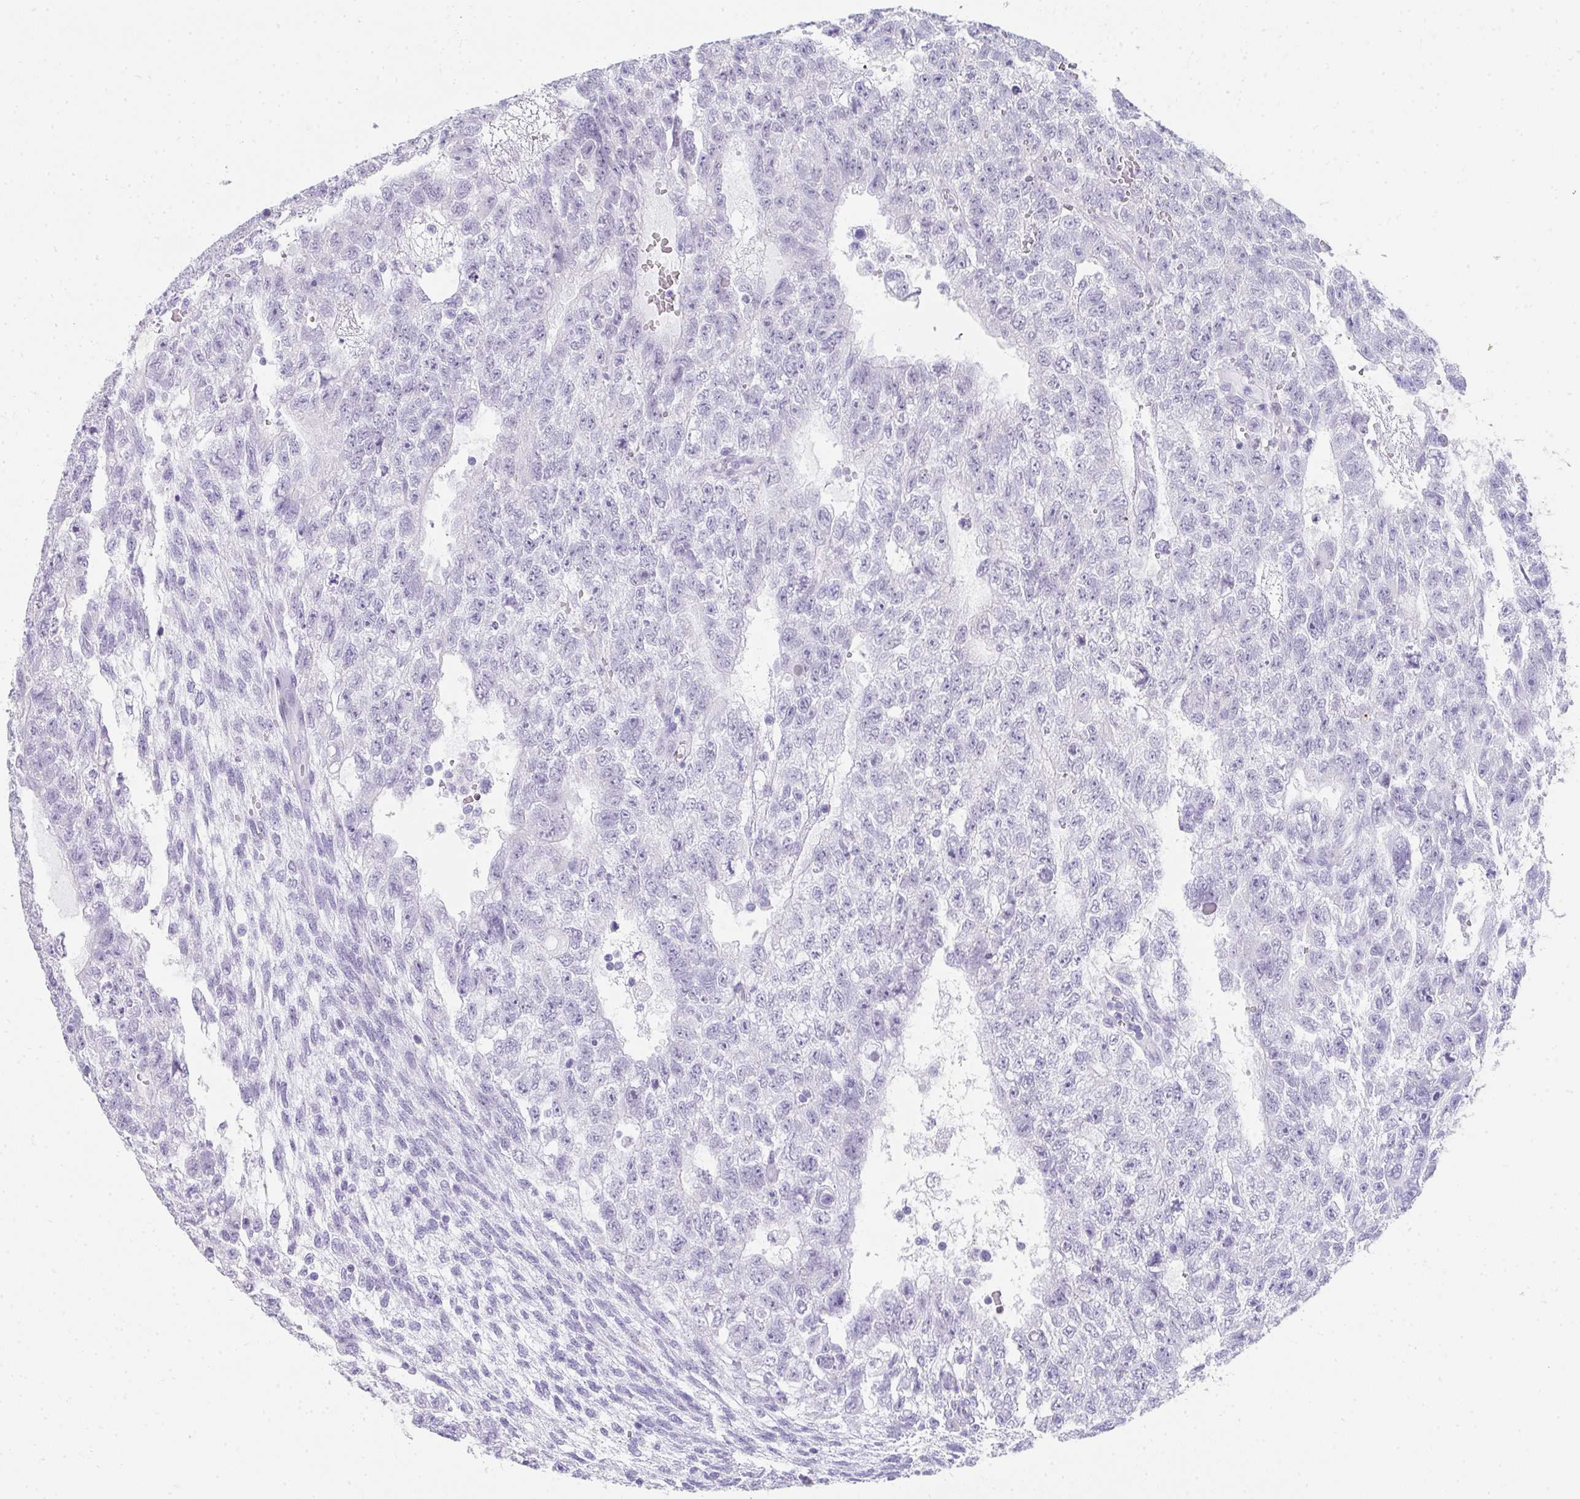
{"staining": {"intensity": "negative", "quantity": "none", "location": "none"}, "tissue": "testis cancer", "cell_type": "Tumor cells", "image_type": "cancer", "snomed": [{"axis": "morphology", "description": "Carcinoma, Embryonal, NOS"}, {"axis": "topography", "description": "Testis"}], "caption": "A high-resolution histopathology image shows IHC staining of testis embryonal carcinoma, which exhibits no significant staining in tumor cells.", "gene": "RLF", "patient": {"sex": "male", "age": 26}}